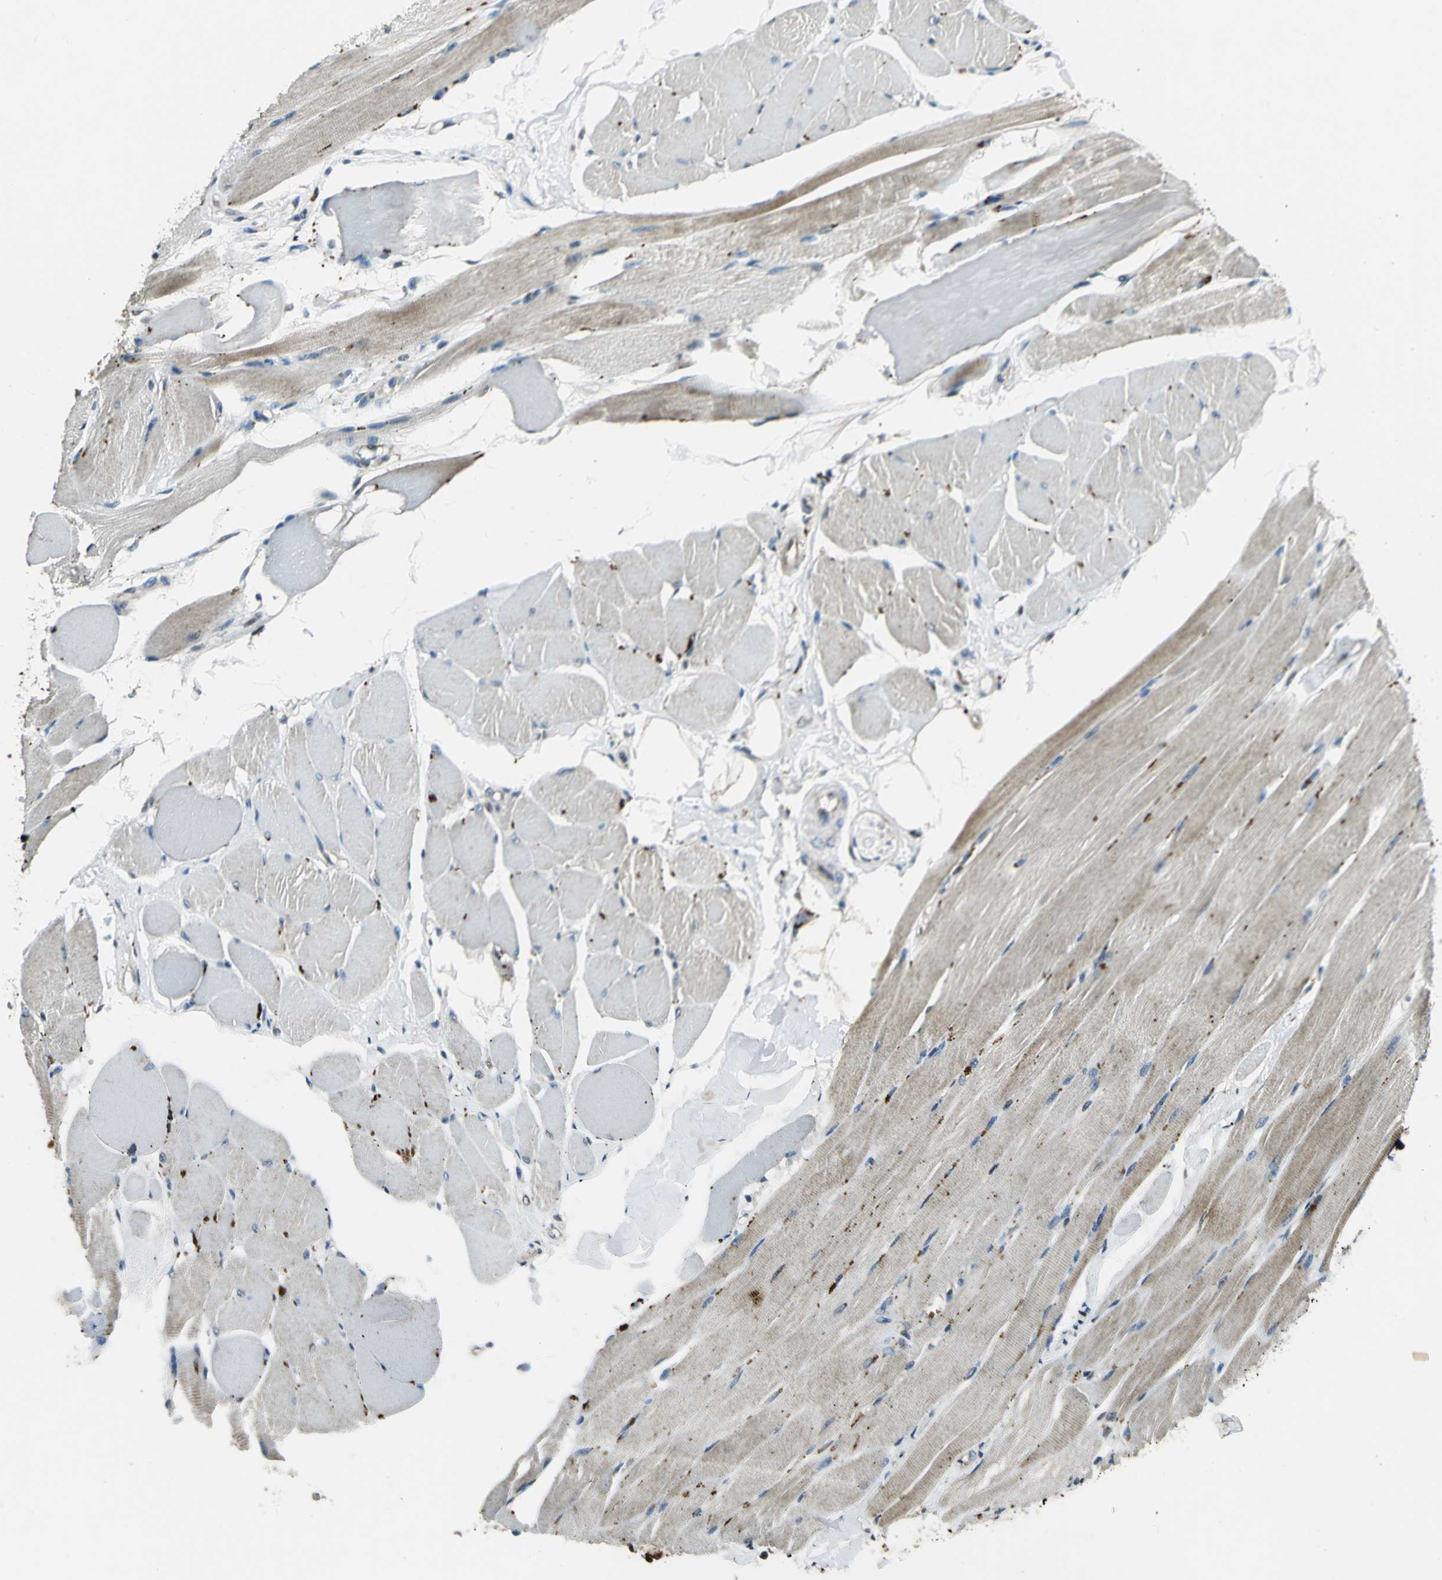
{"staining": {"intensity": "weak", "quantity": "<25%", "location": "cytoplasmic/membranous"}, "tissue": "skeletal muscle", "cell_type": "Myocytes", "image_type": "normal", "snomed": [{"axis": "morphology", "description": "Normal tissue, NOS"}, {"axis": "topography", "description": "Skeletal muscle"}, {"axis": "topography", "description": "Peripheral nerve tissue"}], "caption": "Image shows no significant protein expression in myocytes of normal skeletal muscle.", "gene": "PPP1R13L", "patient": {"sex": "female", "age": 84}}